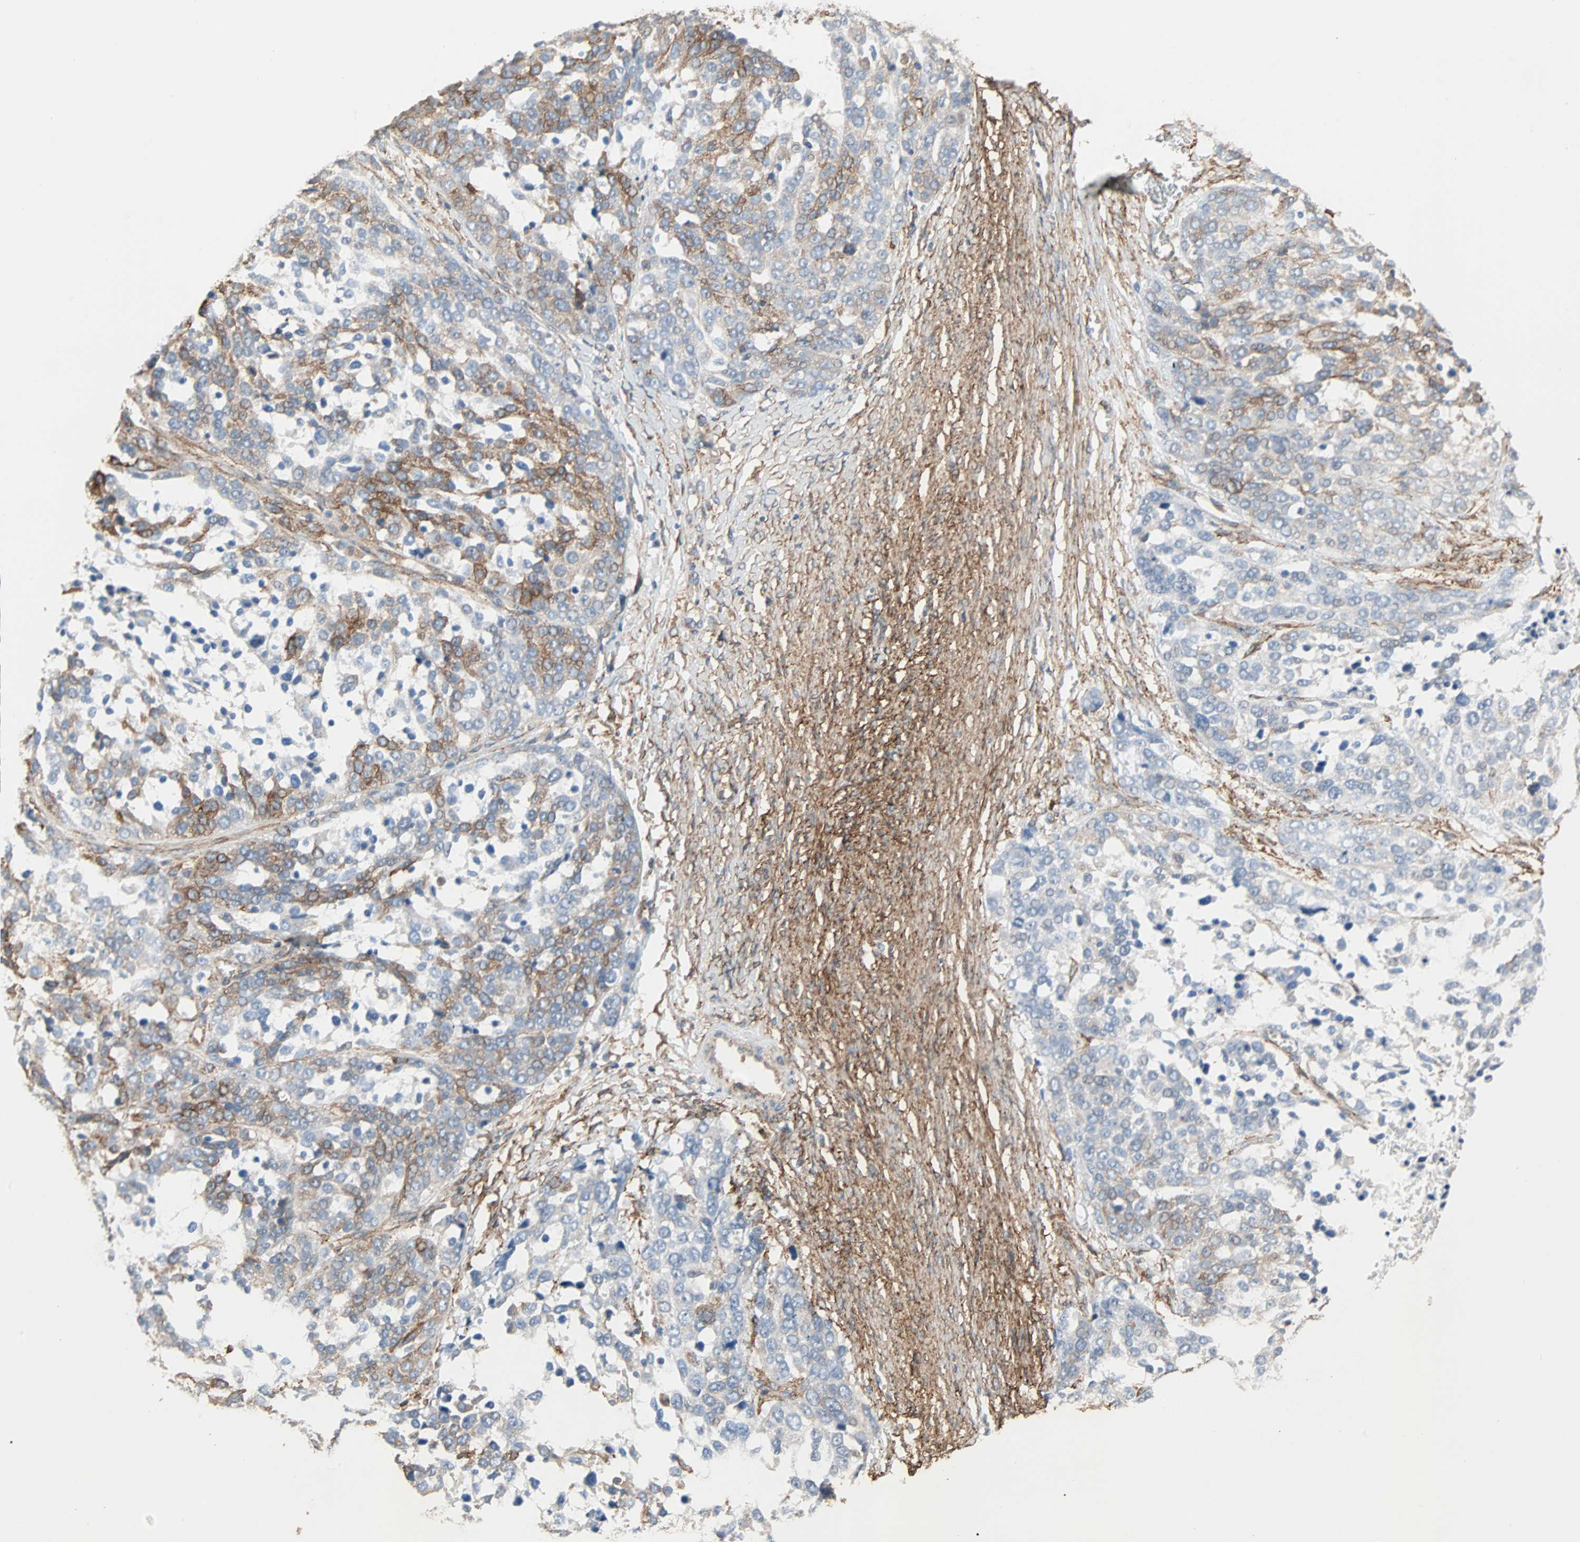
{"staining": {"intensity": "moderate", "quantity": "<25%", "location": "cytoplasmic/membranous"}, "tissue": "ovarian cancer", "cell_type": "Tumor cells", "image_type": "cancer", "snomed": [{"axis": "morphology", "description": "Cystadenocarcinoma, serous, NOS"}, {"axis": "topography", "description": "Ovary"}], "caption": "This is an image of immunohistochemistry staining of ovarian cancer (serous cystadenocarcinoma), which shows moderate positivity in the cytoplasmic/membranous of tumor cells.", "gene": "EPB41L2", "patient": {"sex": "female", "age": 44}}